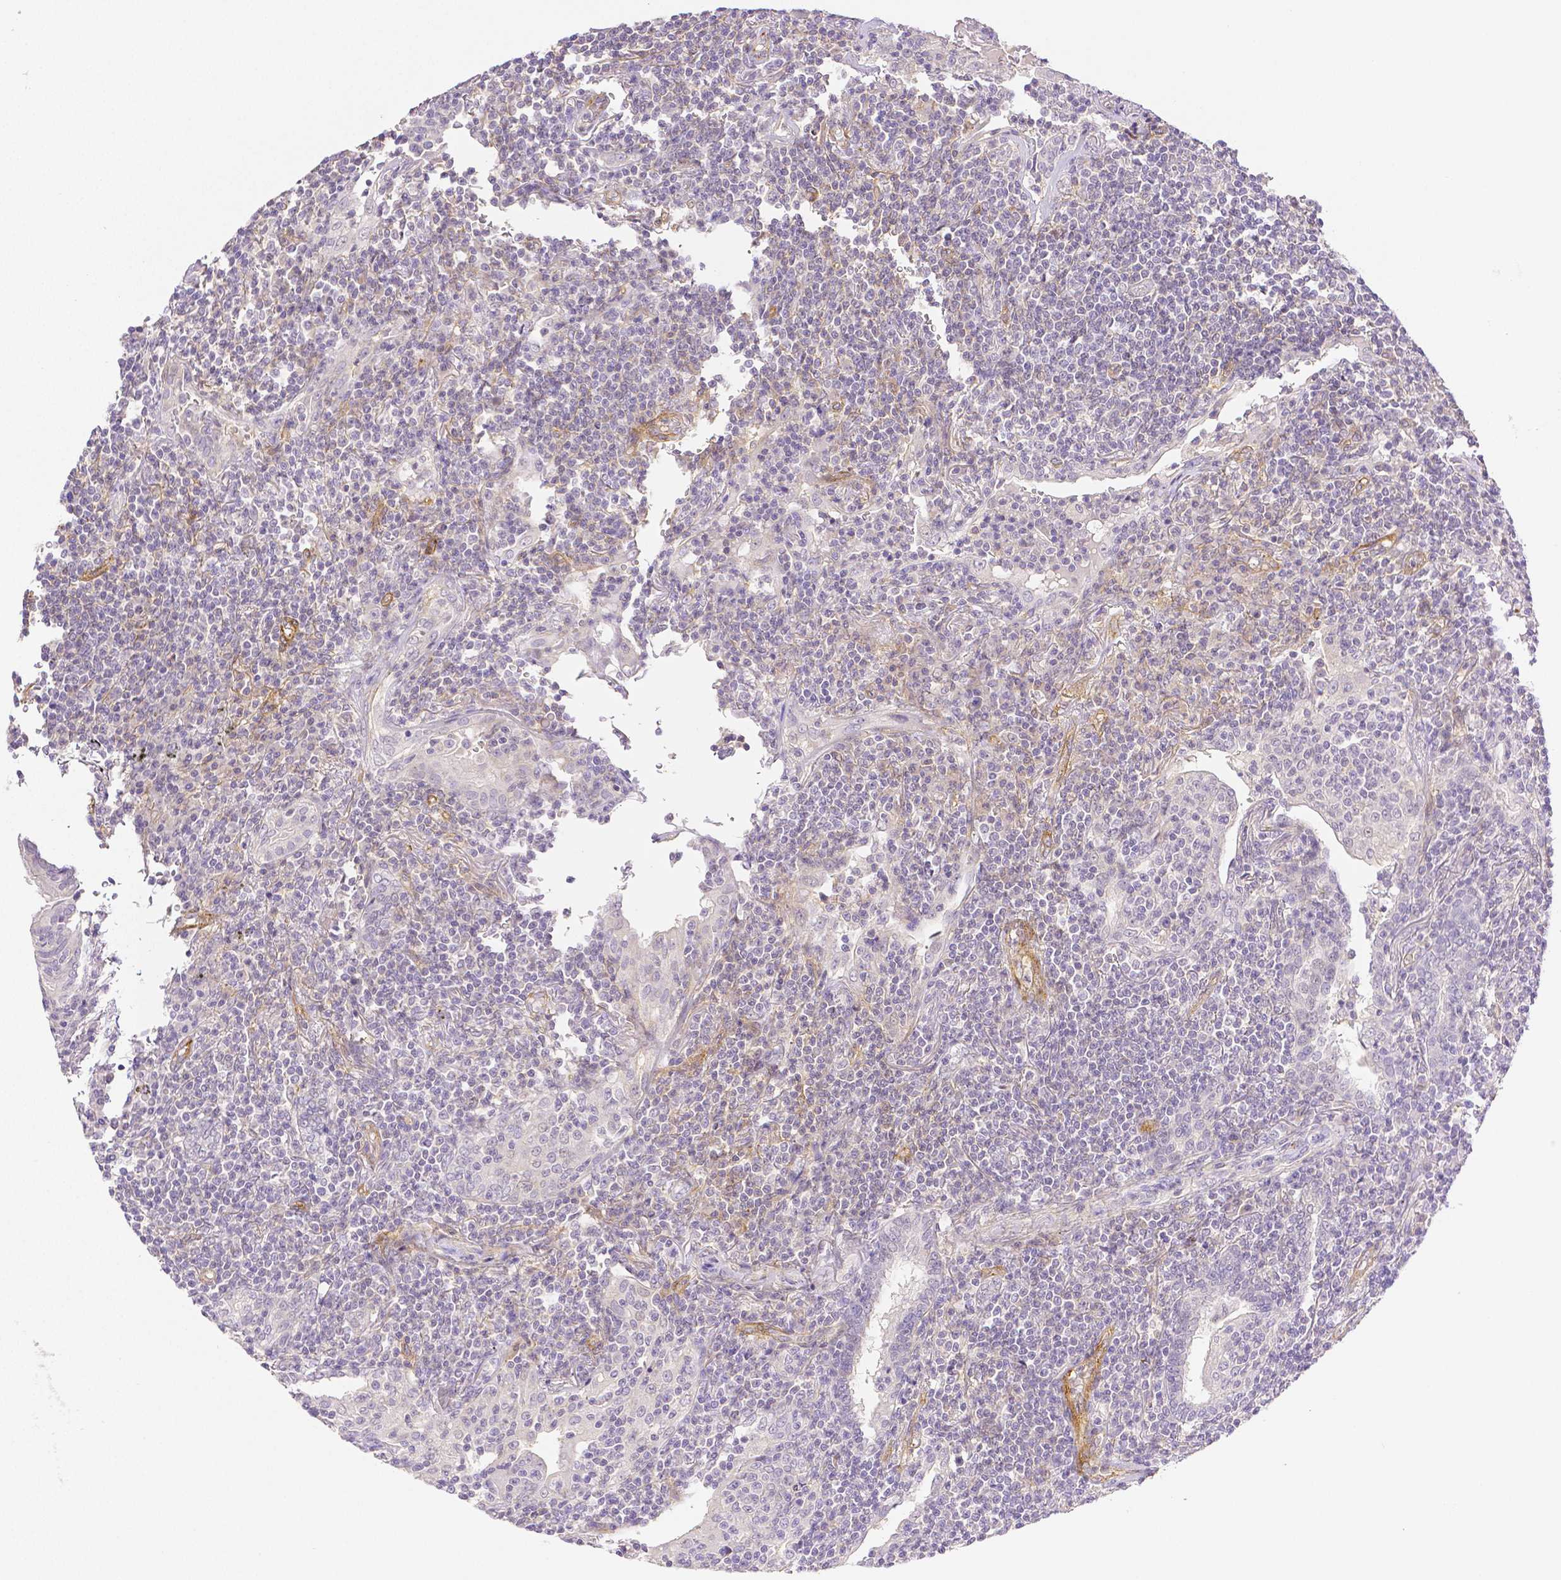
{"staining": {"intensity": "negative", "quantity": "none", "location": "none"}, "tissue": "lymphoma", "cell_type": "Tumor cells", "image_type": "cancer", "snomed": [{"axis": "morphology", "description": "Malignant lymphoma, non-Hodgkin's type, Low grade"}, {"axis": "topography", "description": "Lung"}], "caption": "IHC photomicrograph of human lymphoma stained for a protein (brown), which shows no staining in tumor cells.", "gene": "THY1", "patient": {"sex": "female", "age": 71}}